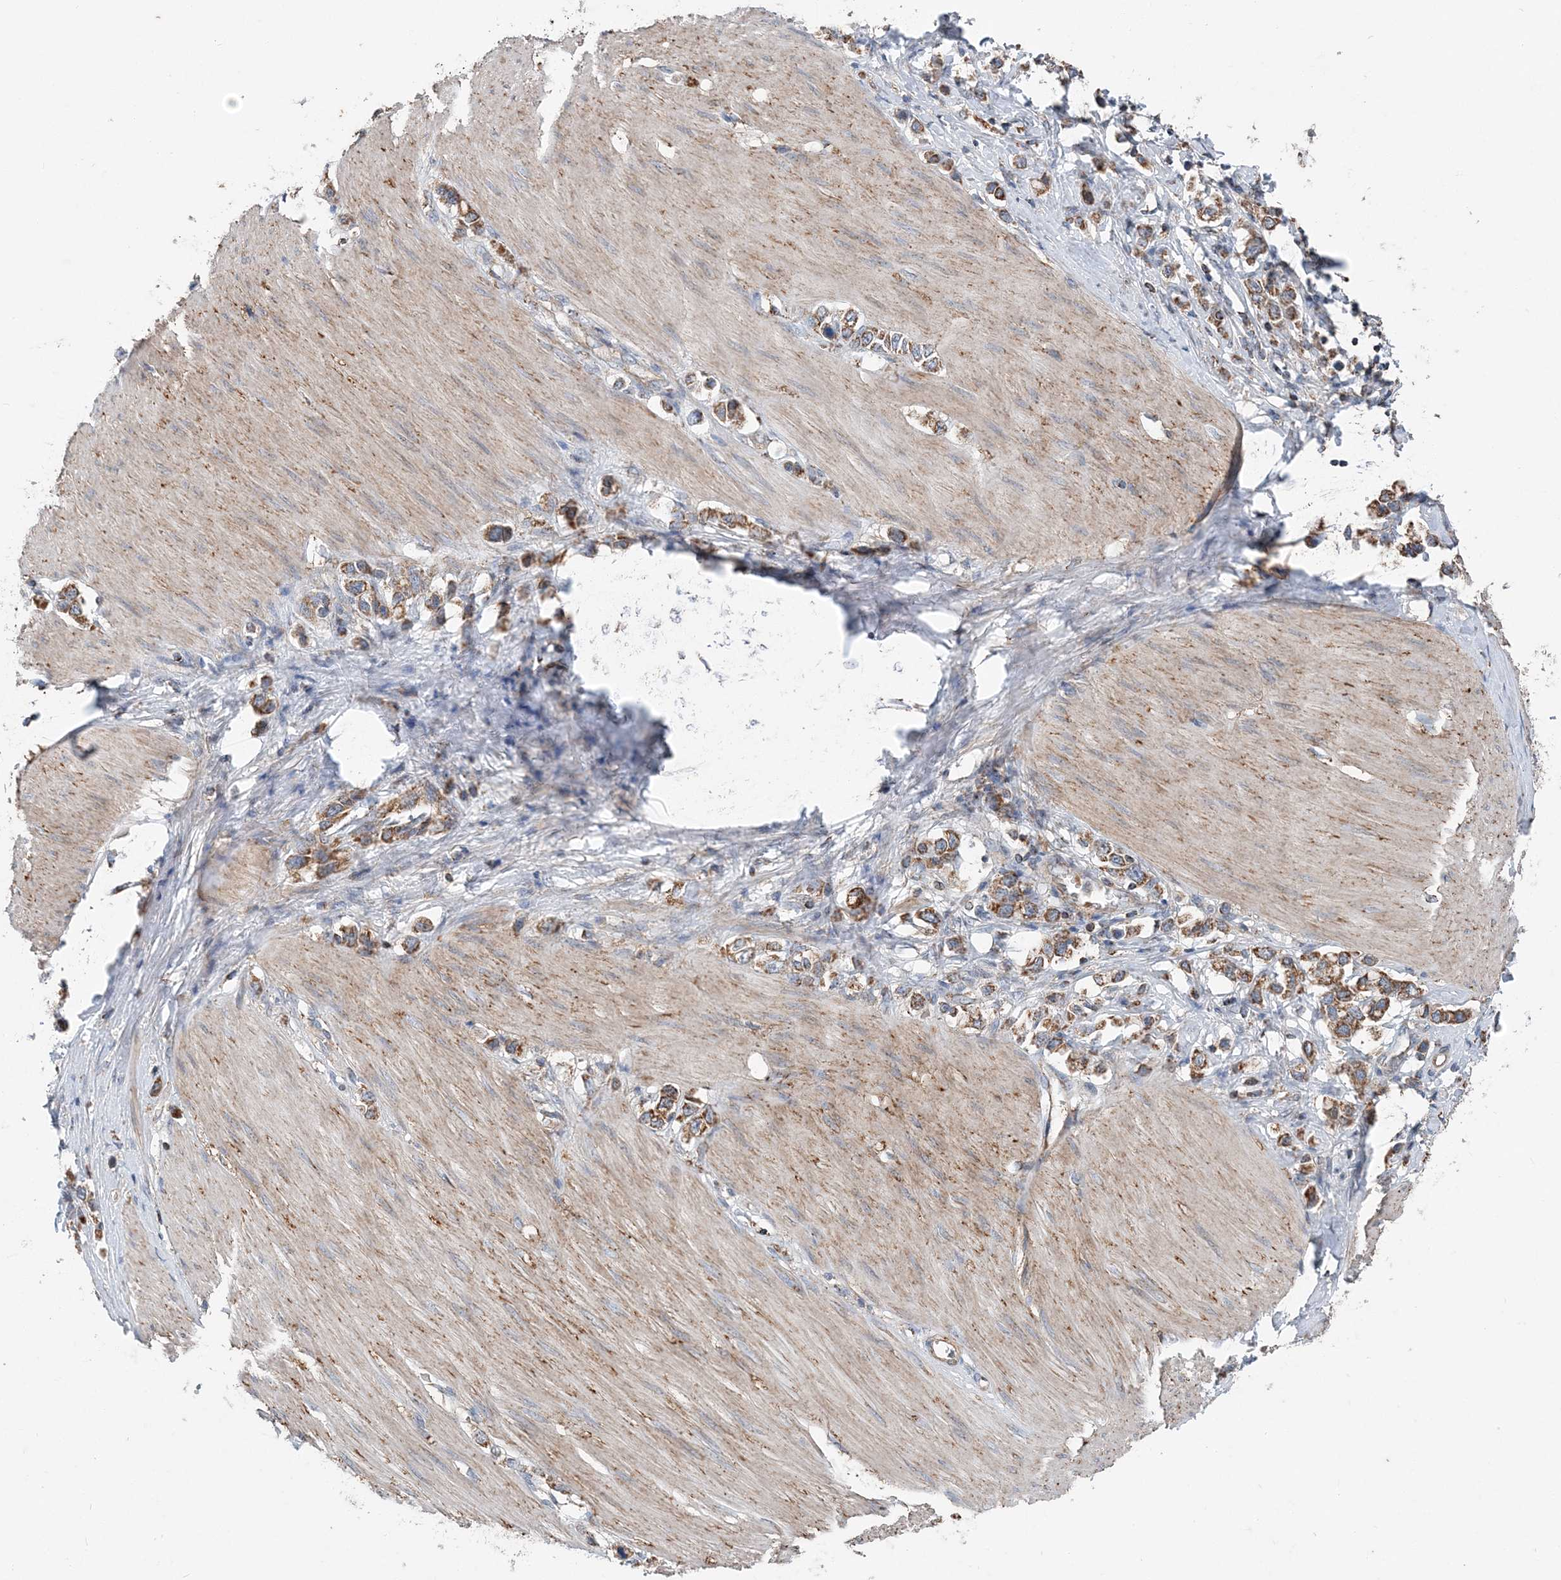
{"staining": {"intensity": "moderate", "quantity": ">75%", "location": "cytoplasmic/membranous"}, "tissue": "stomach cancer", "cell_type": "Tumor cells", "image_type": "cancer", "snomed": [{"axis": "morphology", "description": "Adenocarcinoma, NOS"}, {"axis": "topography", "description": "Stomach"}], "caption": "Immunohistochemistry (IHC) image of human stomach cancer (adenocarcinoma) stained for a protein (brown), which reveals medium levels of moderate cytoplasmic/membranous expression in about >75% of tumor cells.", "gene": "SPRY2", "patient": {"sex": "female", "age": 65}}